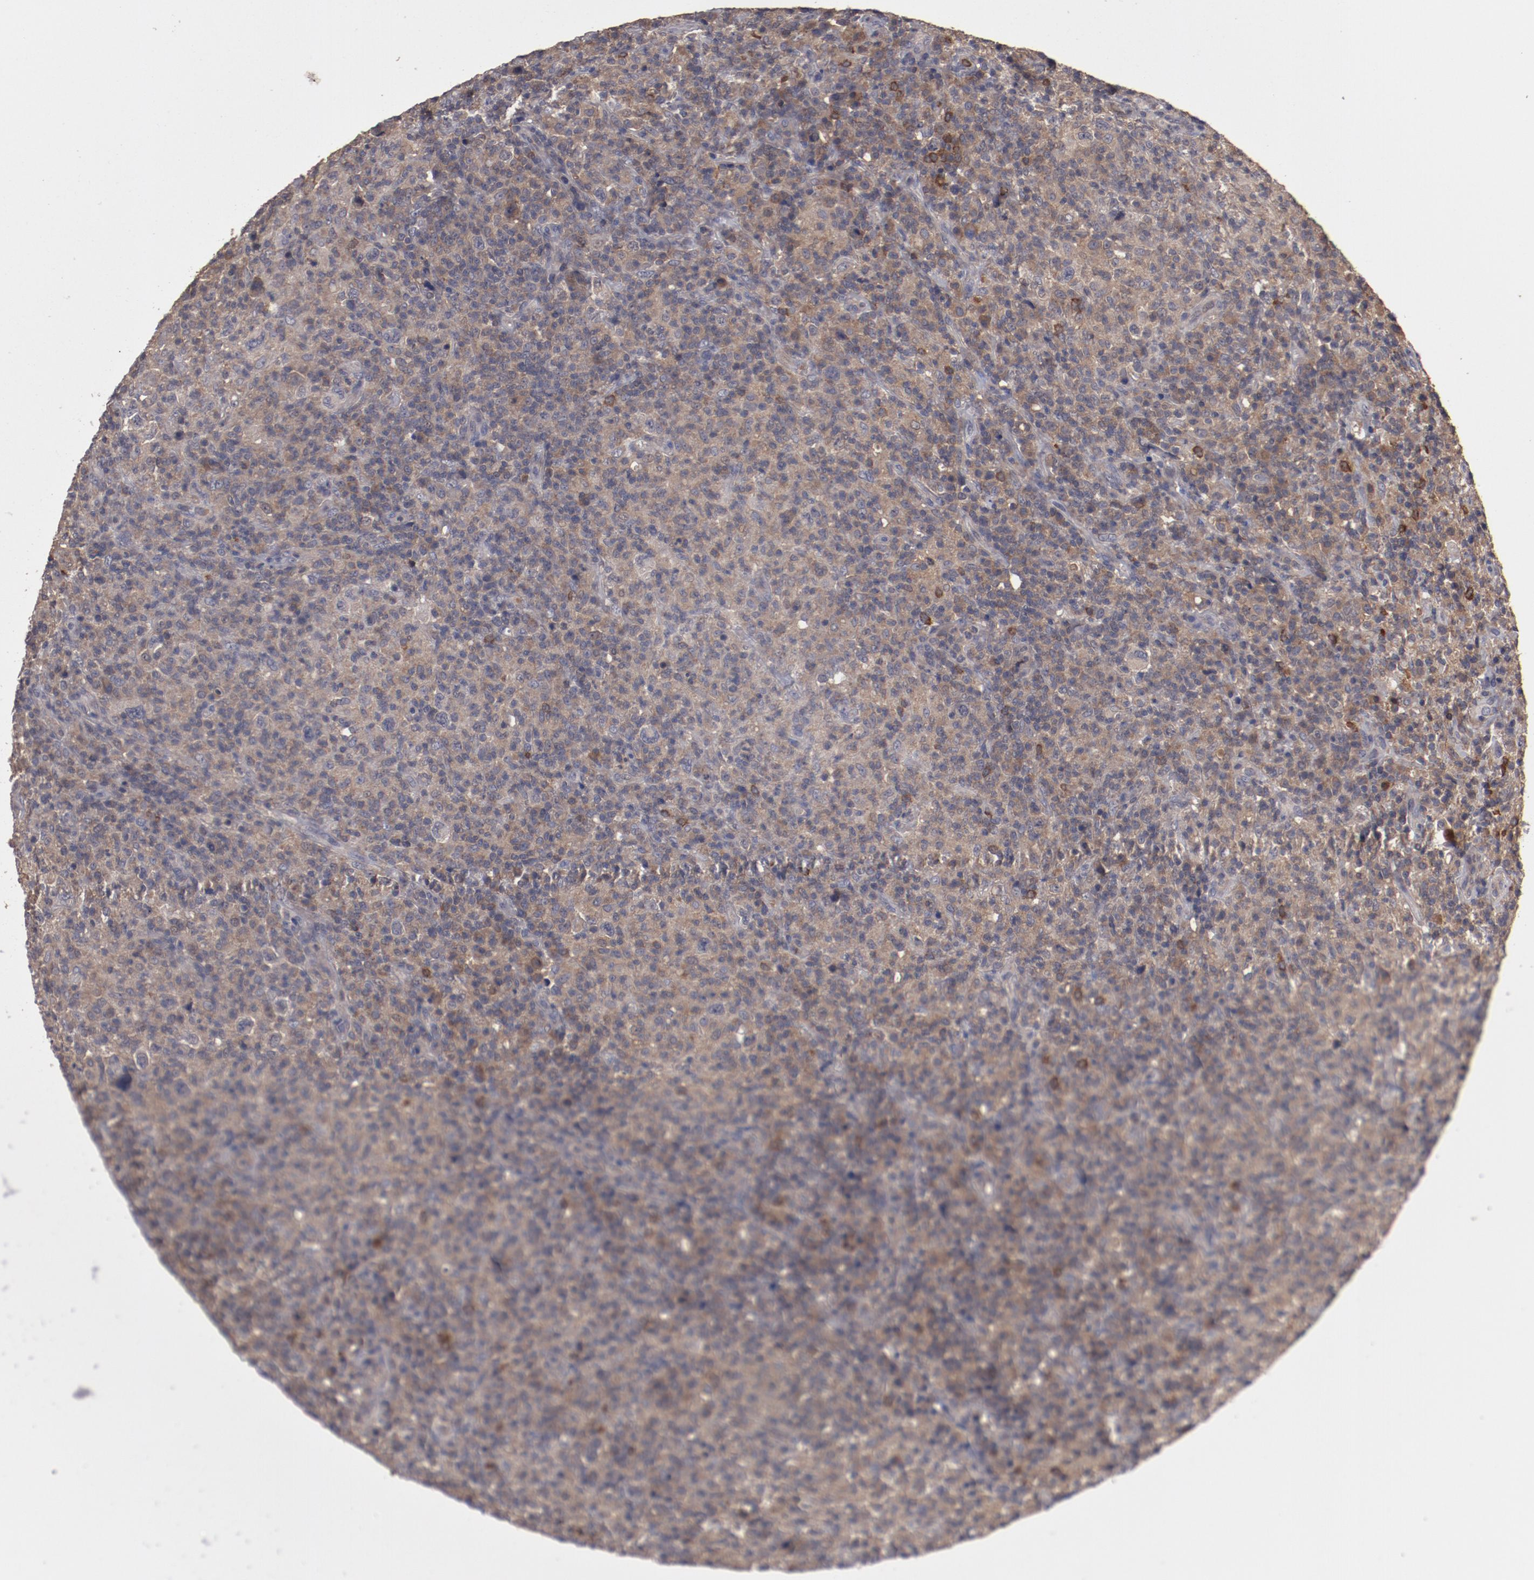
{"staining": {"intensity": "weak", "quantity": ">75%", "location": "cytoplasmic/membranous"}, "tissue": "lymphoma", "cell_type": "Tumor cells", "image_type": "cancer", "snomed": [{"axis": "morphology", "description": "Hodgkin's disease, NOS"}, {"axis": "topography", "description": "Lymph node"}], "caption": "Immunohistochemical staining of human Hodgkin's disease exhibits weak cytoplasmic/membranous protein positivity in about >75% of tumor cells. The protein of interest is stained brown, and the nuclei are stained in blue (DAB IHC with brightfield microscopy, high magnification).", "gene": "LRRC75B", "patient": {"sex": "male", "age": 65}}